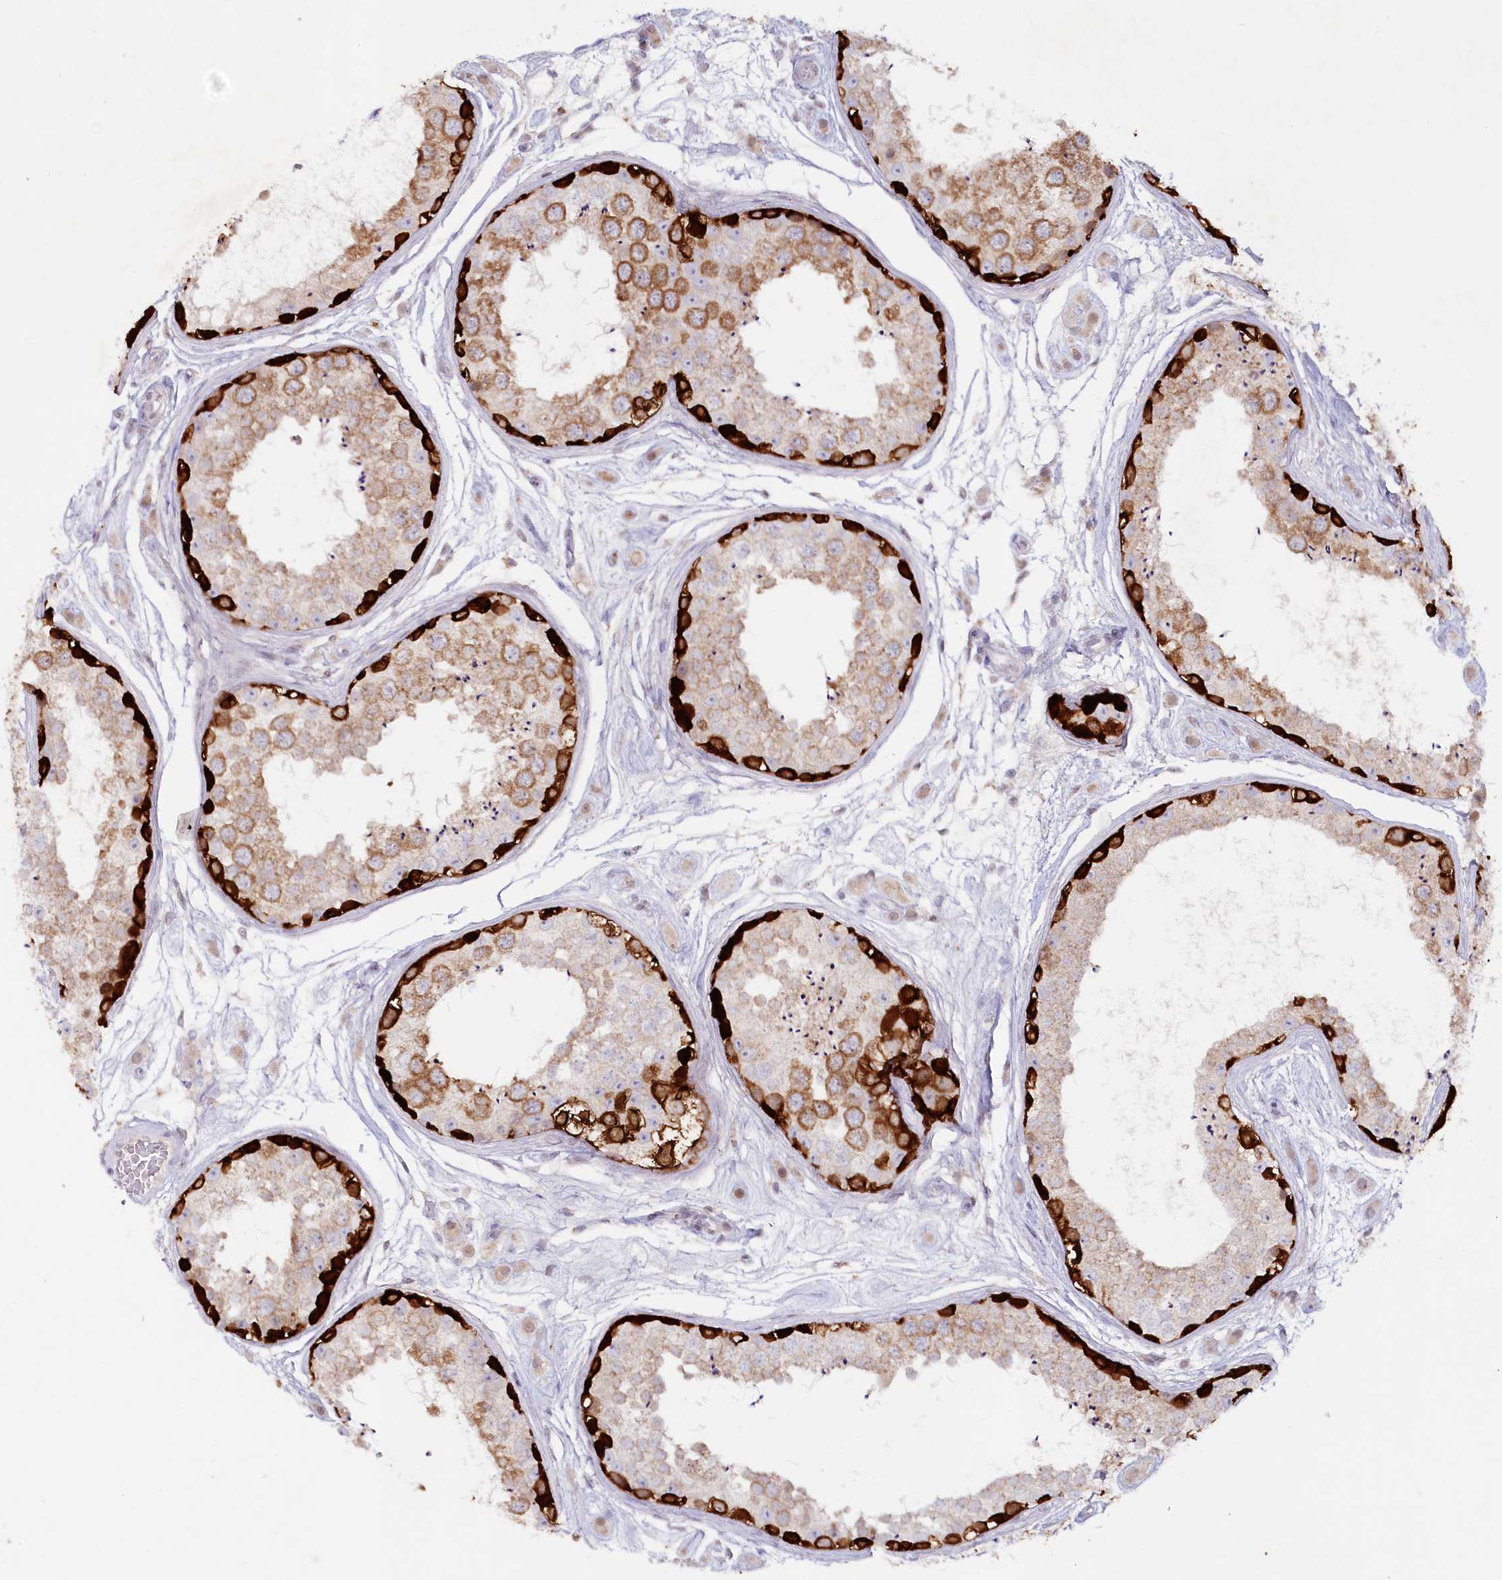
{"staining": {"intensity": "strong", "quantity": "25%-75%", "location": "cytoplasmic/membranous"}, "tissue": "testis", "cell_type": "Cells in seminiferous ducts", "image_type": "normal", "snomed": [{"axis": "morphology", "description": "Normal tissue, NOS"}, {"axis": "topography", "description": "Testis"}], "caption": "Brown immunohistochemical staining in normal human testis shows strong cytoplasmic/membranous positivity in about 25%-75% of cells in seminiferous ducts.", "gene": "PSAPL1", "patient": {"sex": "male", "age": 25}}